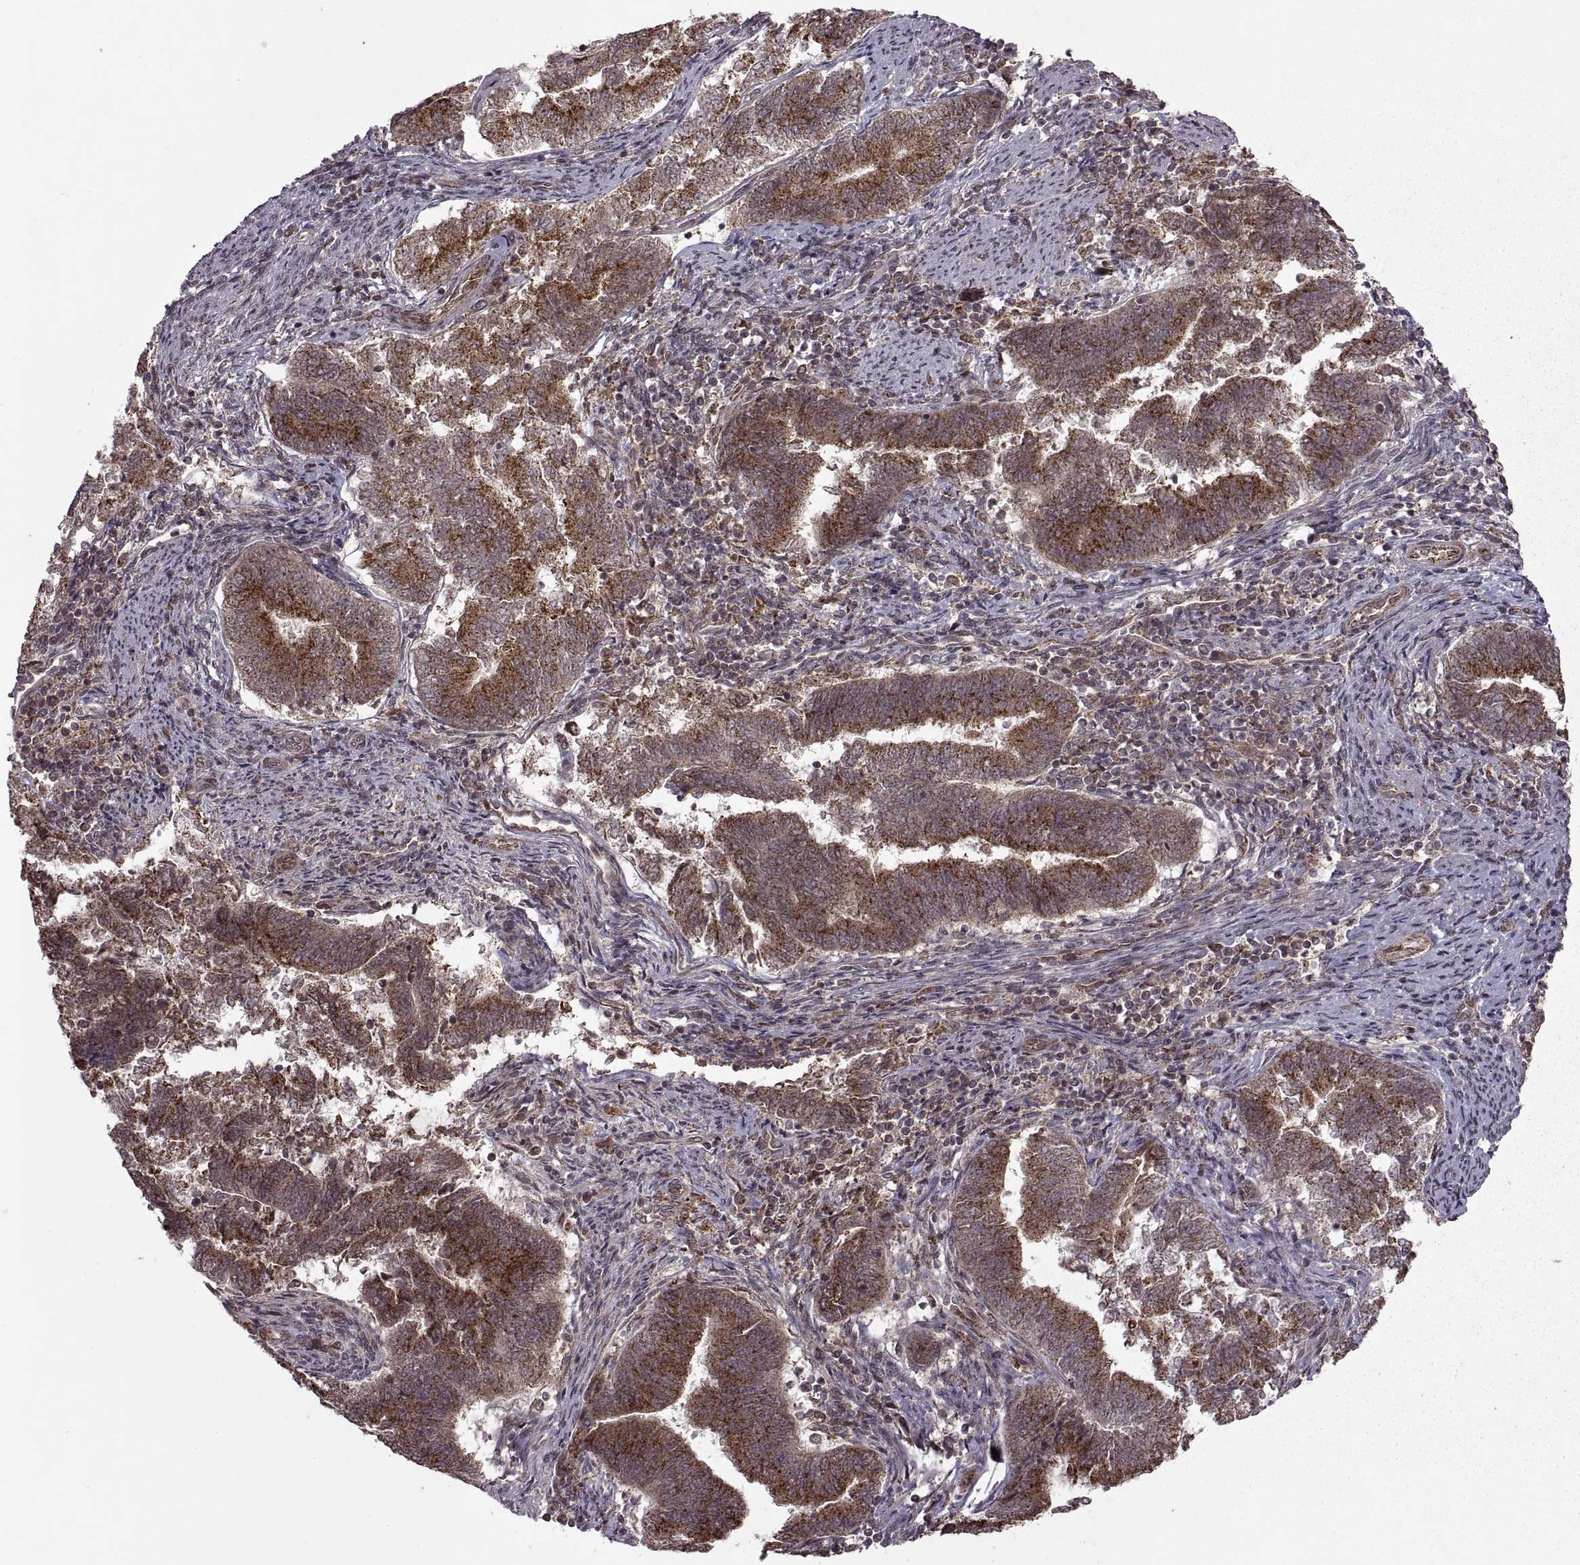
{"staining": {"intensity": "strong", "quantity": ">75%", "location": "cytoplasmic/membranous"}, "tissue": "endometrial cancer", "cell_type": "Tumor cells", "image_type": "cancer", "snomed": [{"axis": "morphology", "description": "Adenocarcinoma, NOS"}, {"axis": "topography", "description": "Endometrium"}], "caption": "DAB immunohistochemical staining of endometrial cancer (adenocarcinoma) displays strong cytoplasmic/membranous protein staining in approximately >75% of tumor cells.", "gene": "PTOV1", "patient": {"sex": "female", "age": 65}}